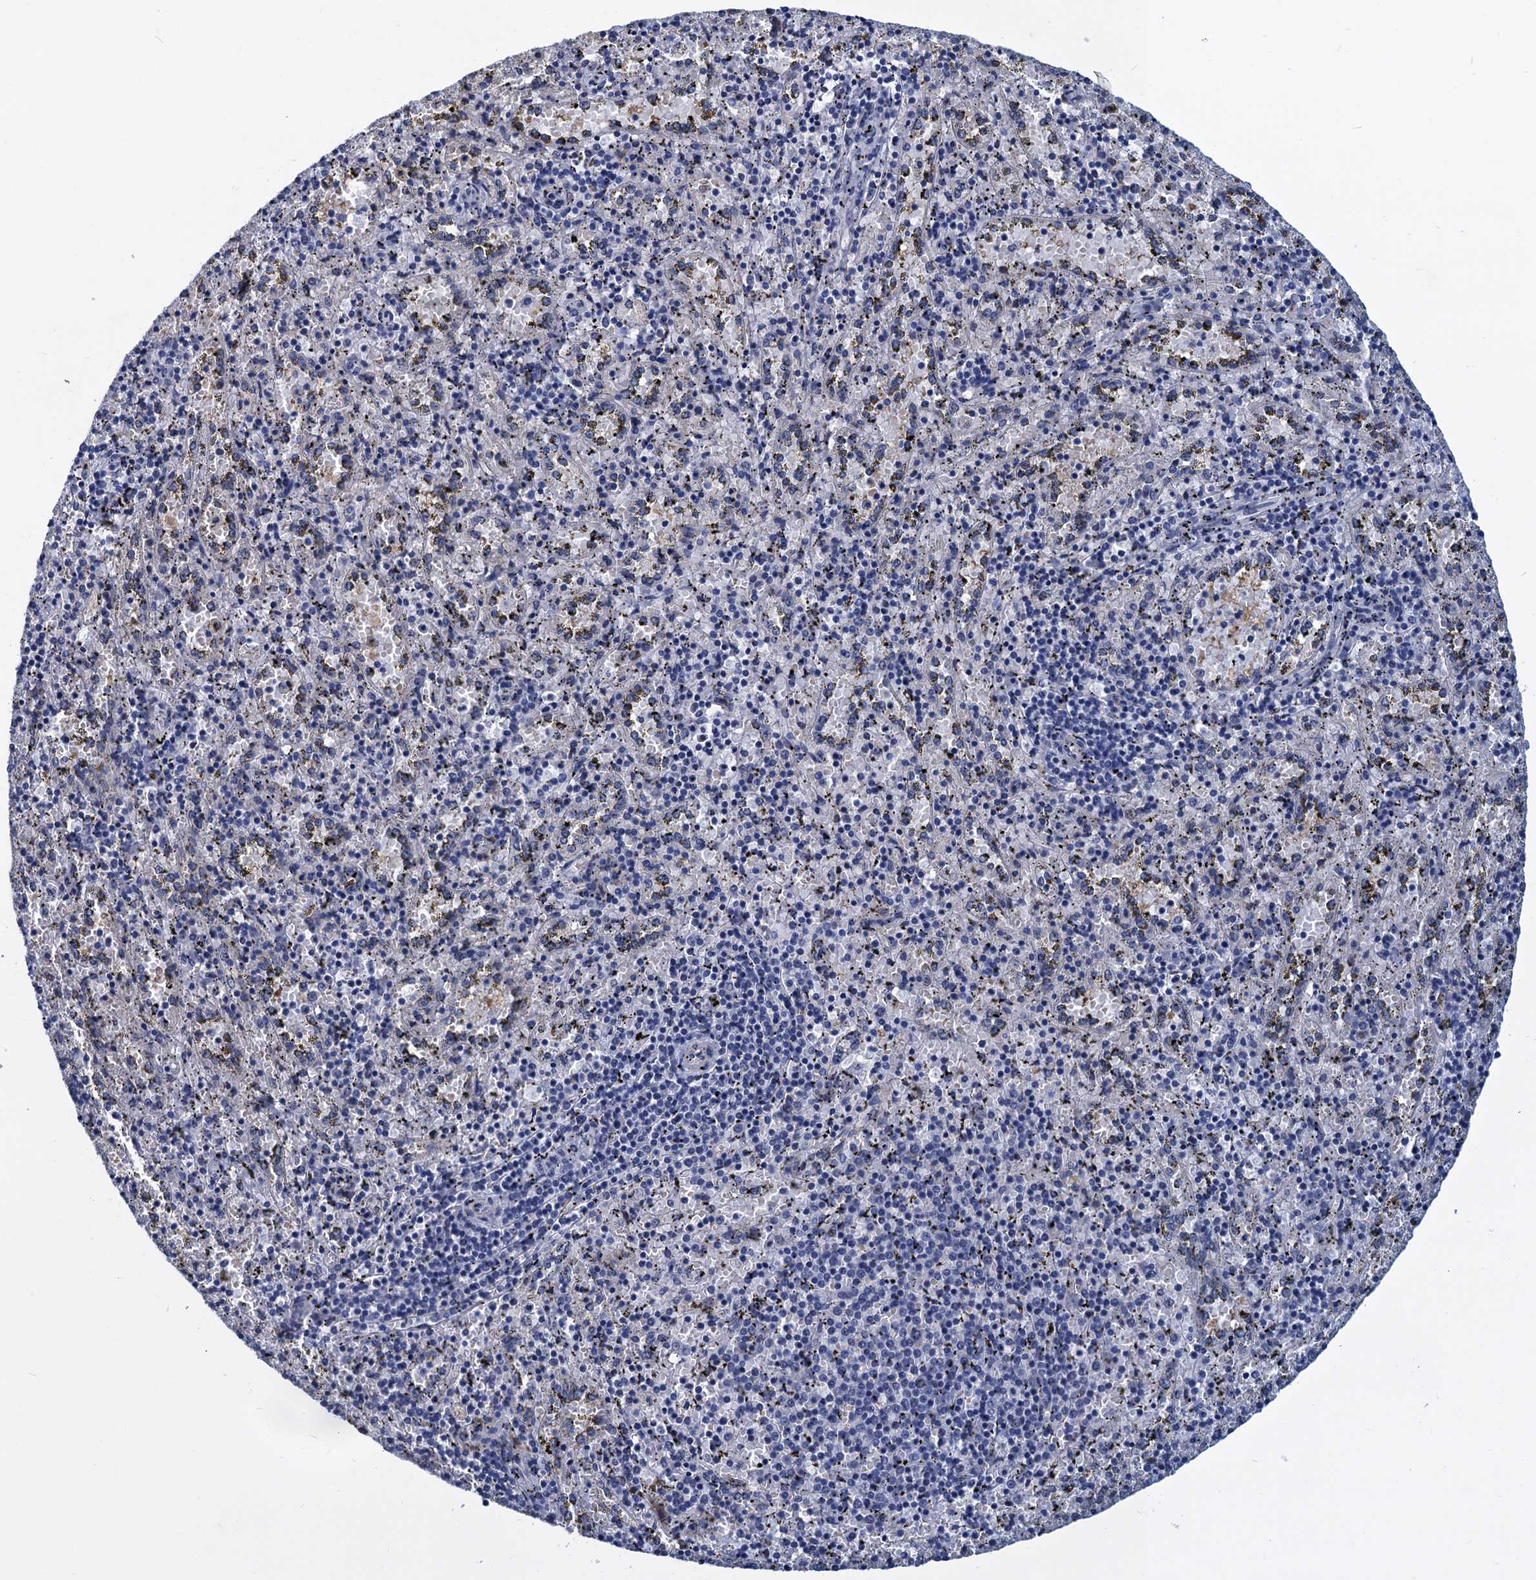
{"staining": {"intensity": "negative", "quantity": "none", "location": "none"}, "tissue": "spleen", "cell_type": "Cells in red pulp", "image_type": "normal", "snomed": [{"axis": "morphology", "description": "Normal tissue, NOS"}, {"axis": "topography", "description": "Spleen"}], "caption": "DAB immunohistochemical staining of unremarkable human spleen reveals no significant positivity in cells in red pulp.", "gene": "GINS3", "patient": {"sex": "male", "age": 11}}